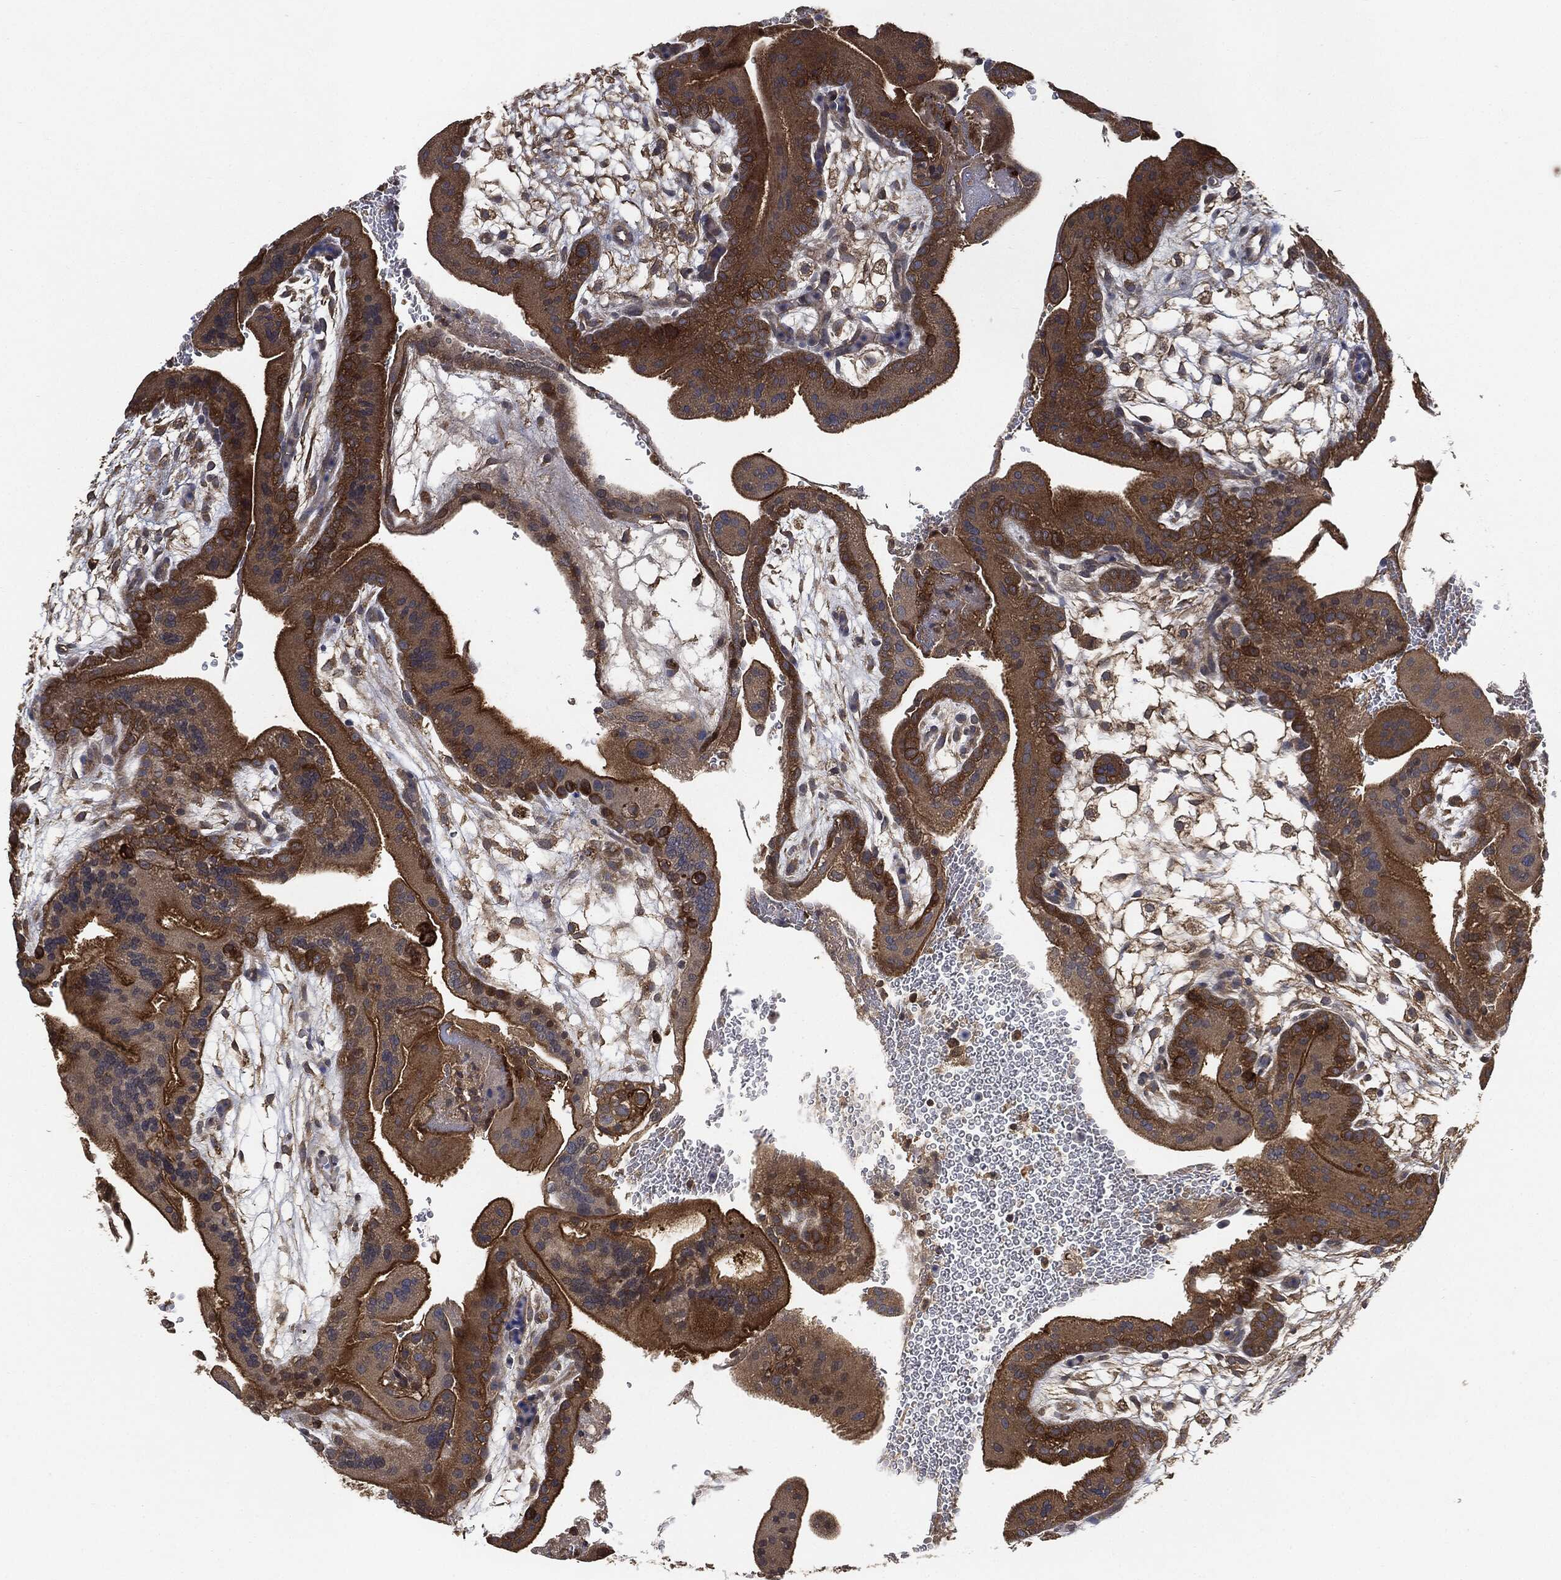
{"staining": {"intensity": "moderate", "quantity": "25%-75%", "location": "cytoplasmic/membranous"}, "tissue": "placenta", "cell_type": "Decidual cells", "image_type": "normal", "snomed": [{"axis": "morphology", "description": "Normal tissue, NOS"}, {"axis": "topography", "description": "Placenta"}], "caption": "Moderate cytoplasmic/membranous protein staining is present in about 25%-75% of decidual cells in placenta. (Brightfield microscopy of DAB IHC at high magnification).", "gene": "BRAF", "patient": {"sex": "female", "age": 19}}